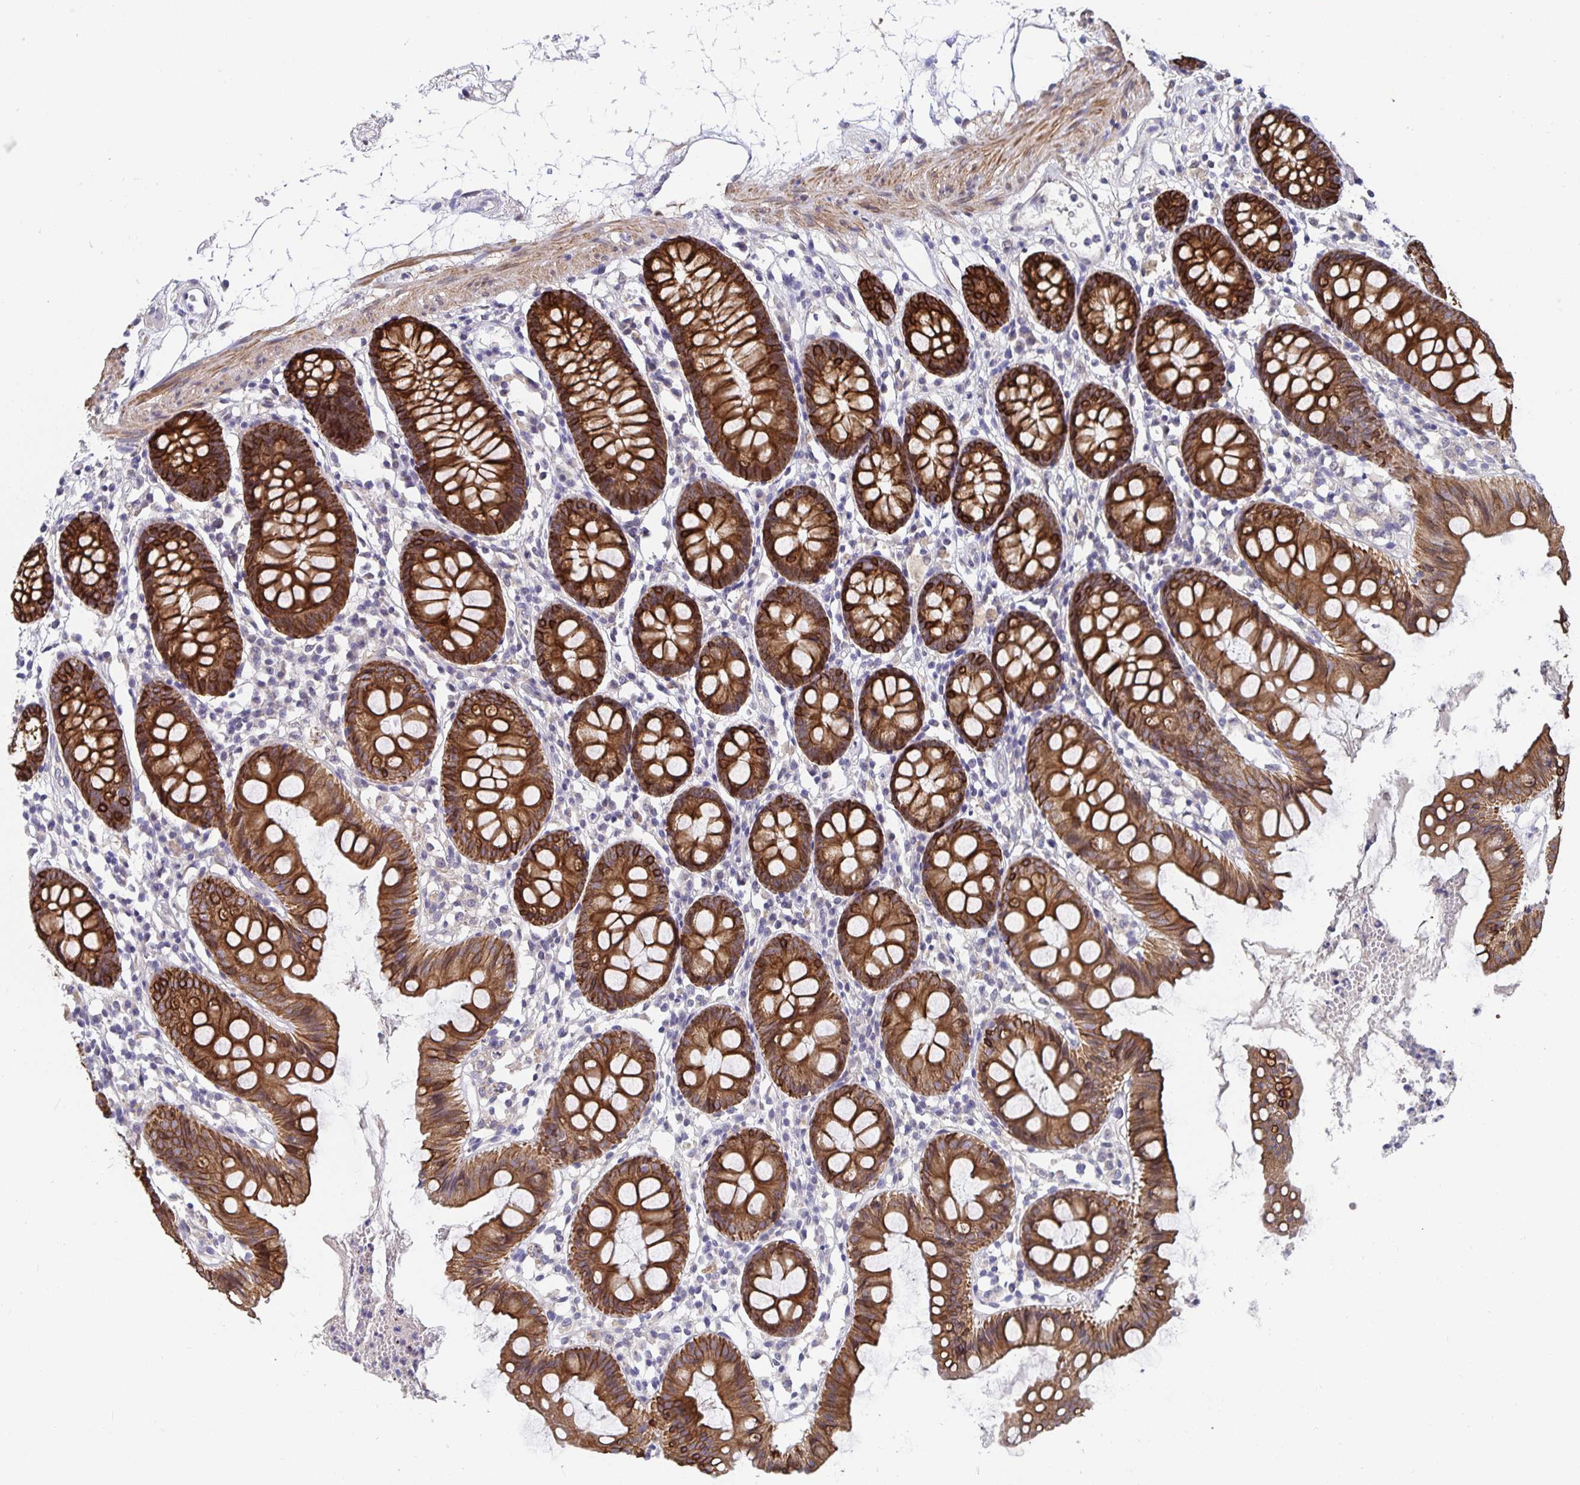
{"staining": {"intensity": "weak", "quantity": "25%-75%", "location": "cytoplasmic/membranous"}, "tissue": "colon", "cell_type": "Endothelial cells", "image_type": "normal", "snomed": [{"axis": "morphology", "description": "Normal tissue, NOS"}, {"axis": "topography", "description": "Colon"}], "caption": "An immunohistochemistry (IHC) histopathology image of benign tissue is shown. Protein staining in brown highlights weak cytoplasmic/membranous positivity in colon within endothelial cells. (DAB (3,3'-diaminobenzidine) = brown stain, brightfield microscopy at high magnification).", "gene": "ZIK1", "patient": {"sex": "female", "age": 84}}